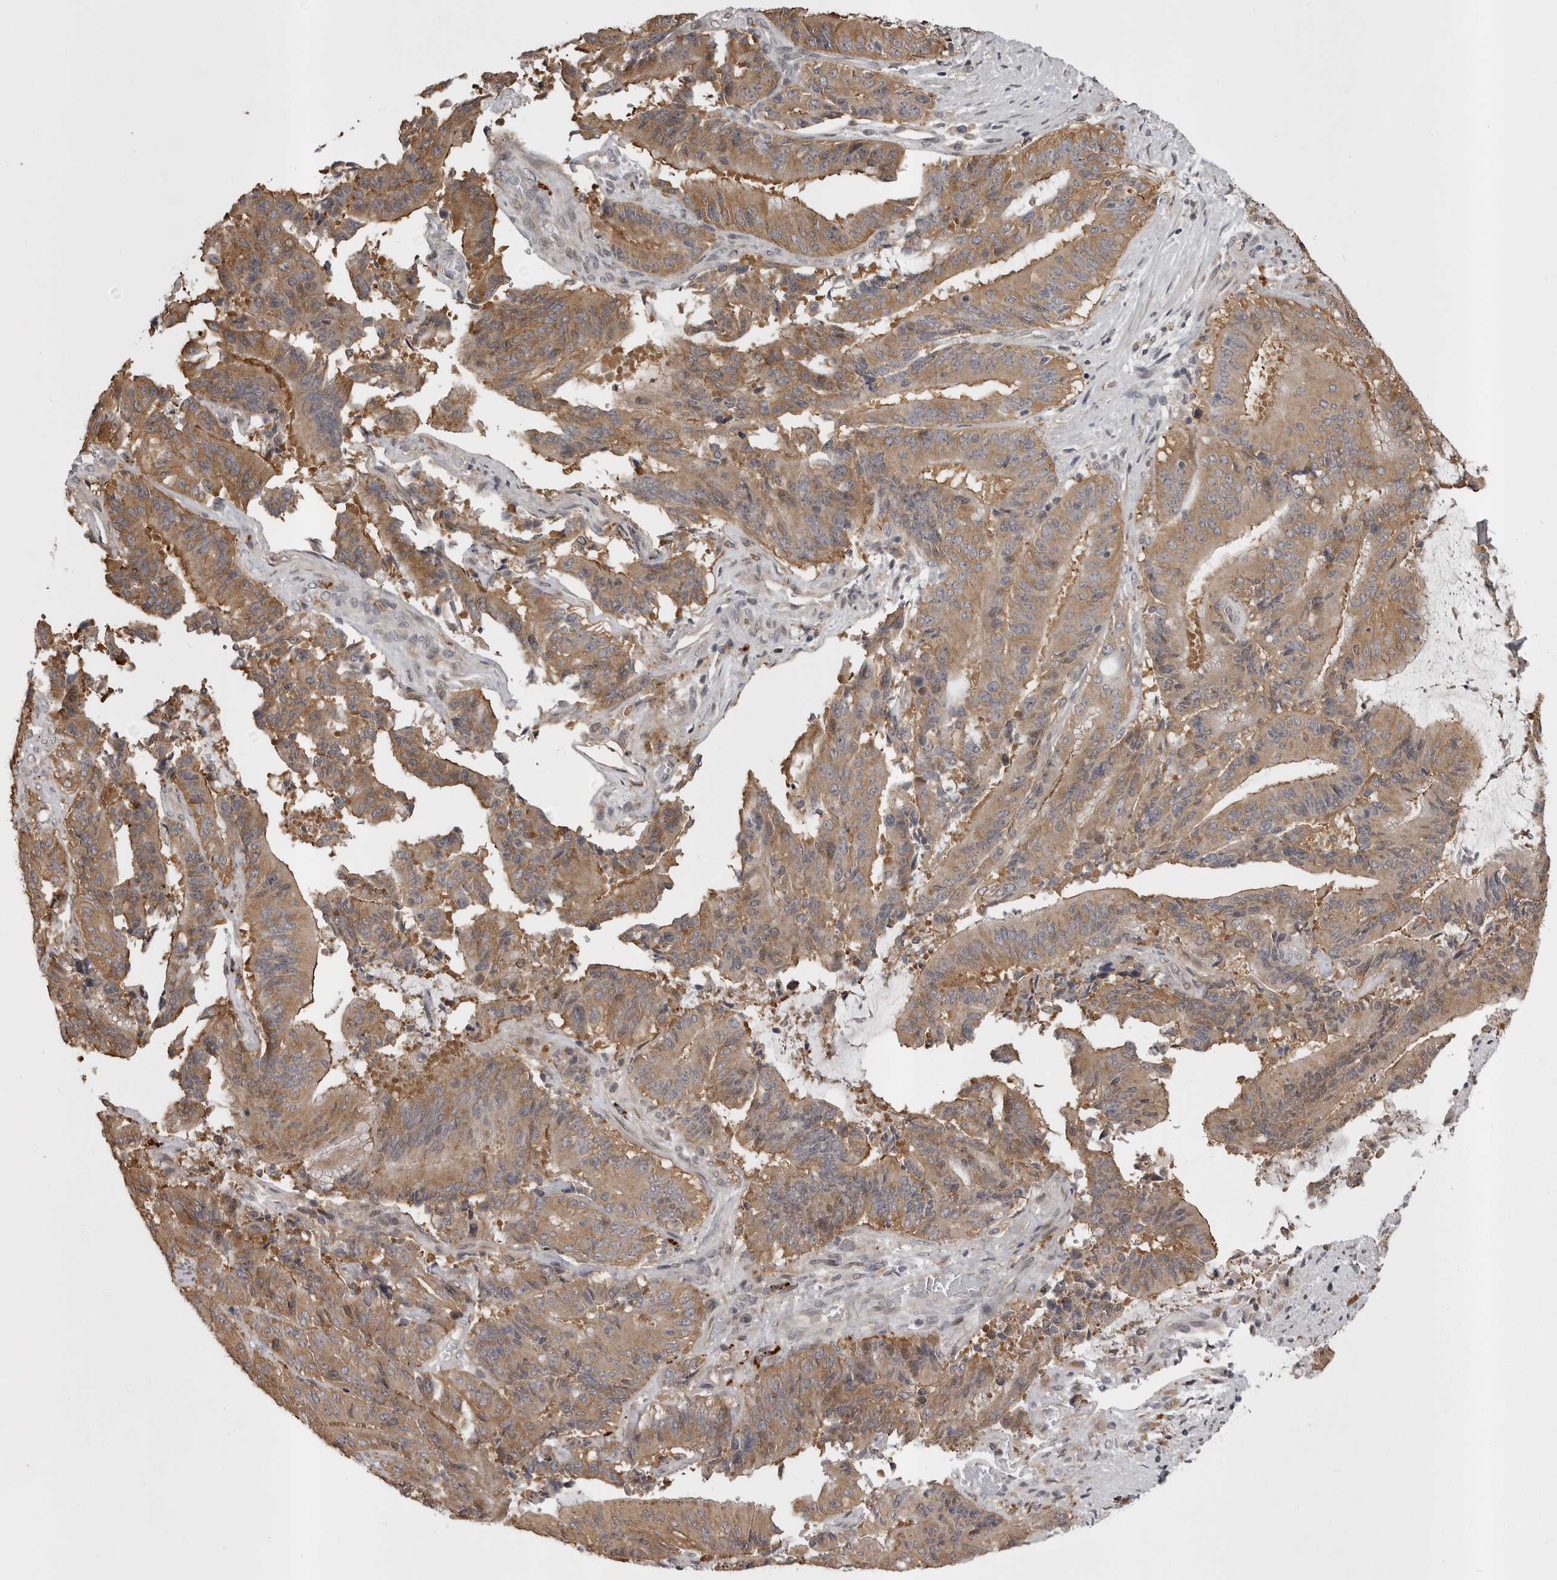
{"staining": {"intensity": "moderate", "quantity": ">75%", "location": "cytoplasmic/membranous"}, "tissue": "liver cancer", "cell_type": "Tumor cells", "image_type": "cancer", "snomed": [{"axis": "morphology", "description": "Normal tissue, NOS"}, {"axis": "morphology", "description": "Cholangiocarcinoma"}, {"axis": "topography", "description": "Liver"}, {"axis": "topography", "description": "Peripheral nerve tissue"}], "caption": "The micrograph displays staining of liver cancer (cholangiocarcinoma), revealing moderate cytoplasmic/membranous protein staining (brown color) within tumor cells.", "gene": "SNX16", "patient": {"sex": "female", "age": 73}}